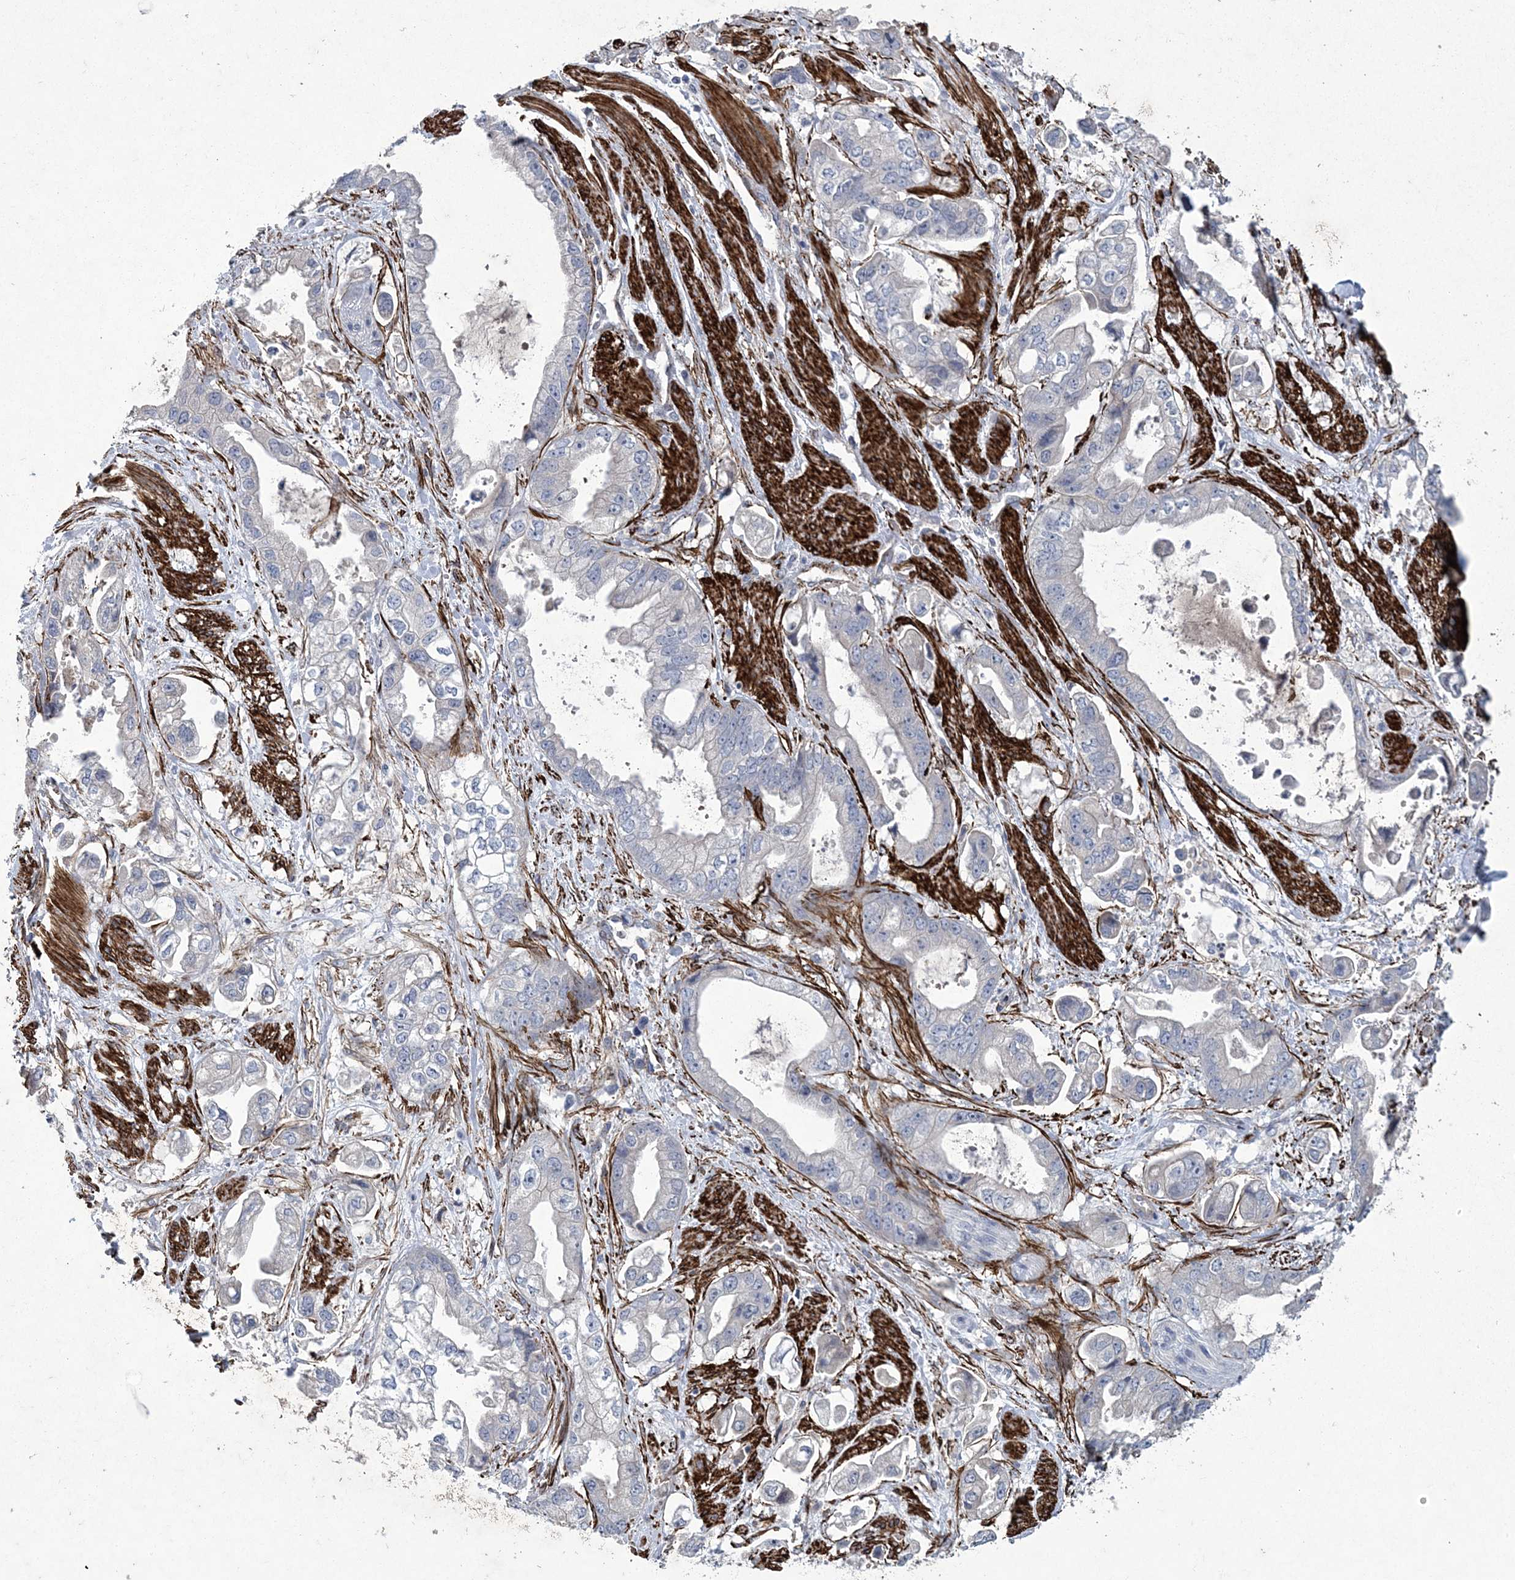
{"staining": {"intensity": "negative", "quantity": "none", "location": "none"}, "tissue": "stomach cancer", "cell_type": "Tumor cells", "image_type": "cancer", "snomed": [{"axis": "morphology", "description": "Adenocarcinoma, NOS"}, {"axis": "topography", "description": "Stomach"}], "caption": "A photomicrograph of human stomach cancer is negative for staining in tumor cells. (Brightfield microscopy of DAB IHC at high magnification).", "gene": "ARSJ", "patient": {"sex": "male", "age": 62}}